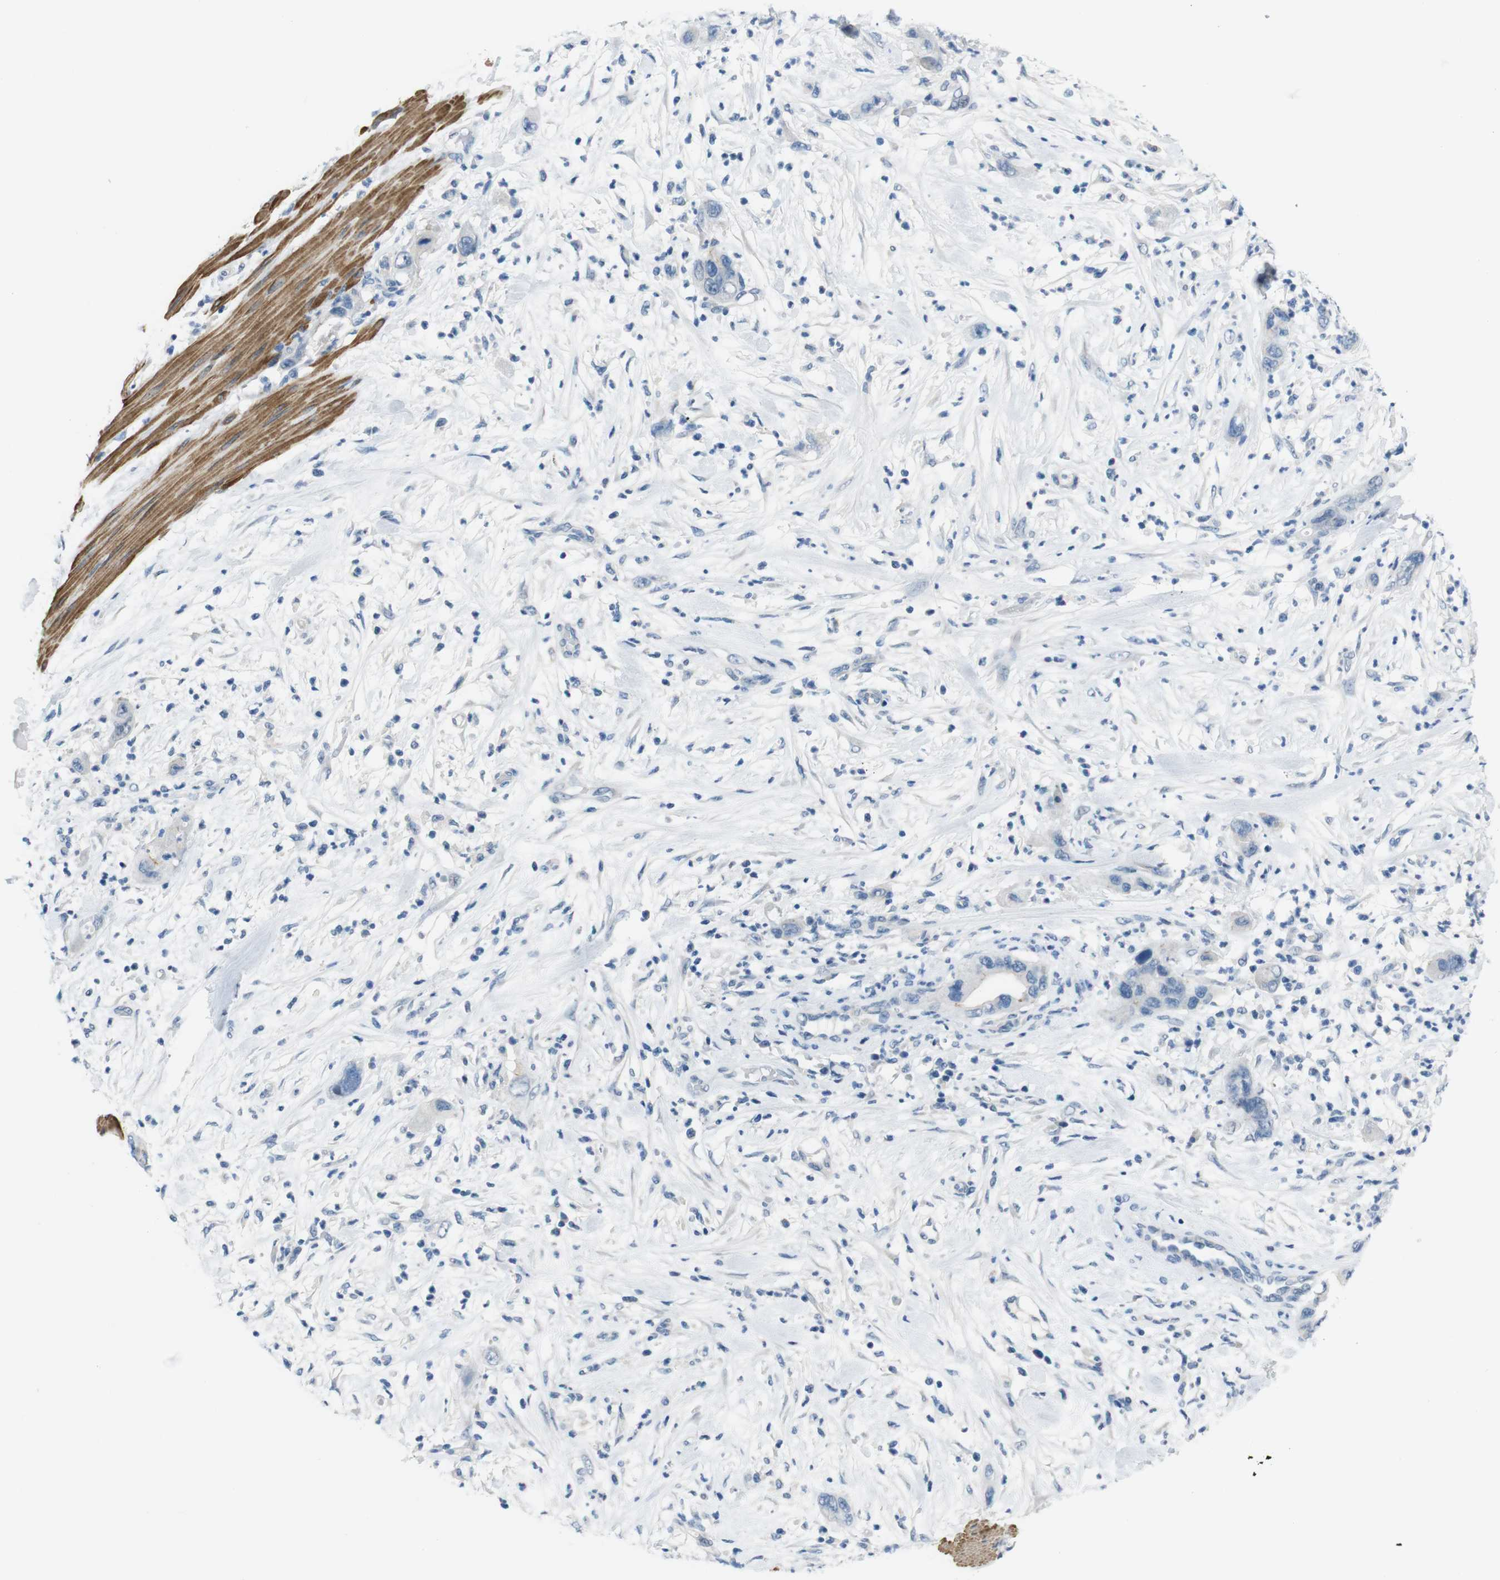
{"staining": {"intensity": "negative", "quantity": "none", "location": "none"}, "tissue": "pancreatic cancer", "cell_type": "Tumor cells", "image_type": "cancer", "snomed": [{"axis": "morphology", "description": "Adenocarcinoma, NOS"}, {"axis": "topography", "description": "Pancreas"}], "caption": "Tumor cells are negative for brown protein staining in adenocarcinoma (pancreatic). (Immunohistochemistry (ihc), brightfield microscopy, high magnification).", "gene": "HRH2", "patient": {"sex": "female", "age": 71}}